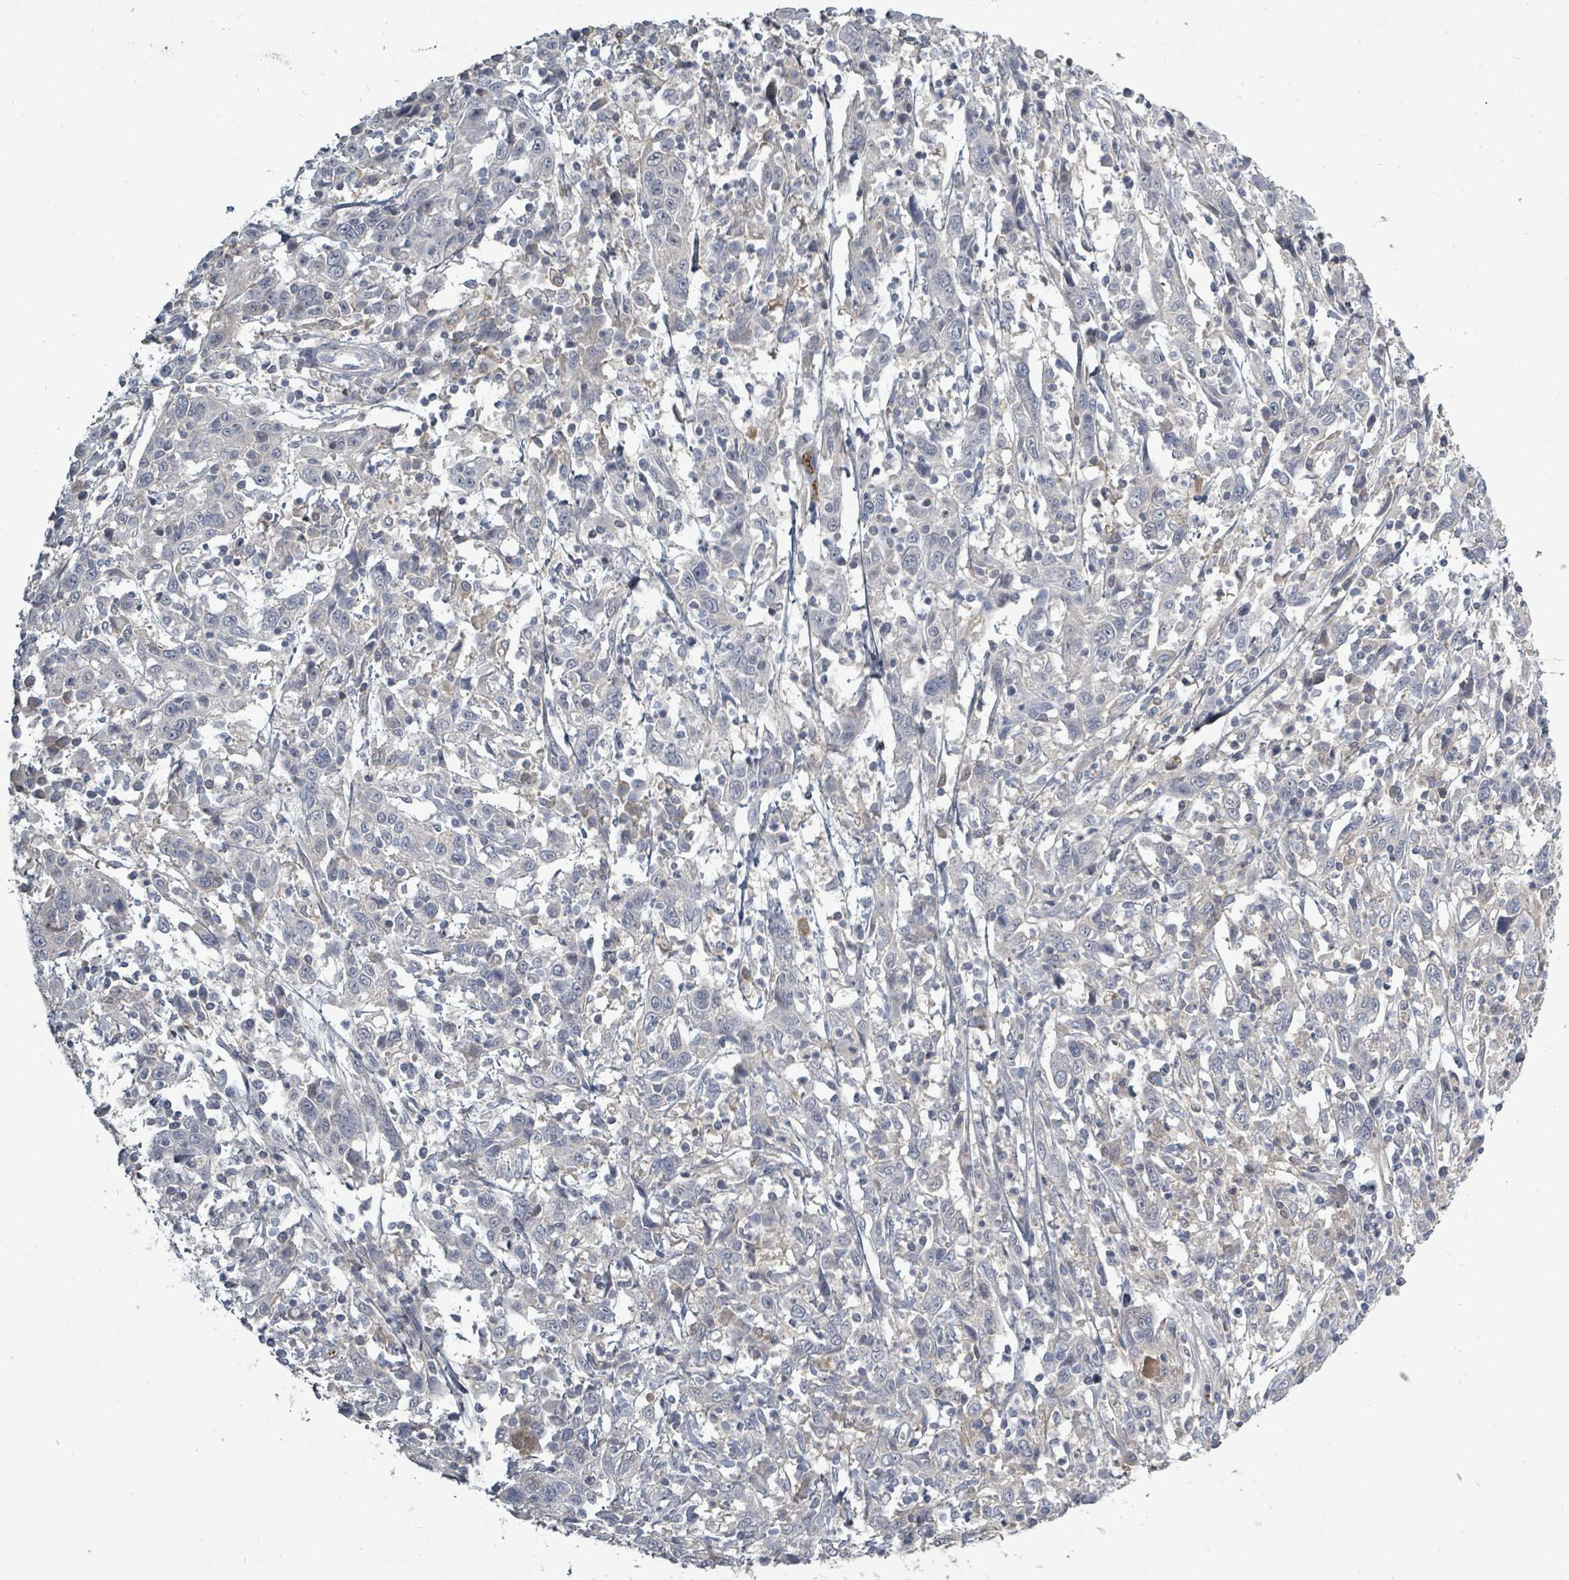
{"staining": {"intensity": "negative", "quantity": "none", "location": "none"}, "tissue": "cervical cancer", "cell_type": "Tumor cells", "image_type": "cancer", "snomed": [{"axis": "morphology", "description": "Squamous cell carcinoma, NOS"}, {"axis": "topography", "description": "Cervix"}], "caption": "Human cervical cancer stained for a protein using immunohistochemistry (IHC) exhibits no positivity in tumor cells.", "gene": "LEFTY2", "patient": {"sex": "female", "age": 46}}